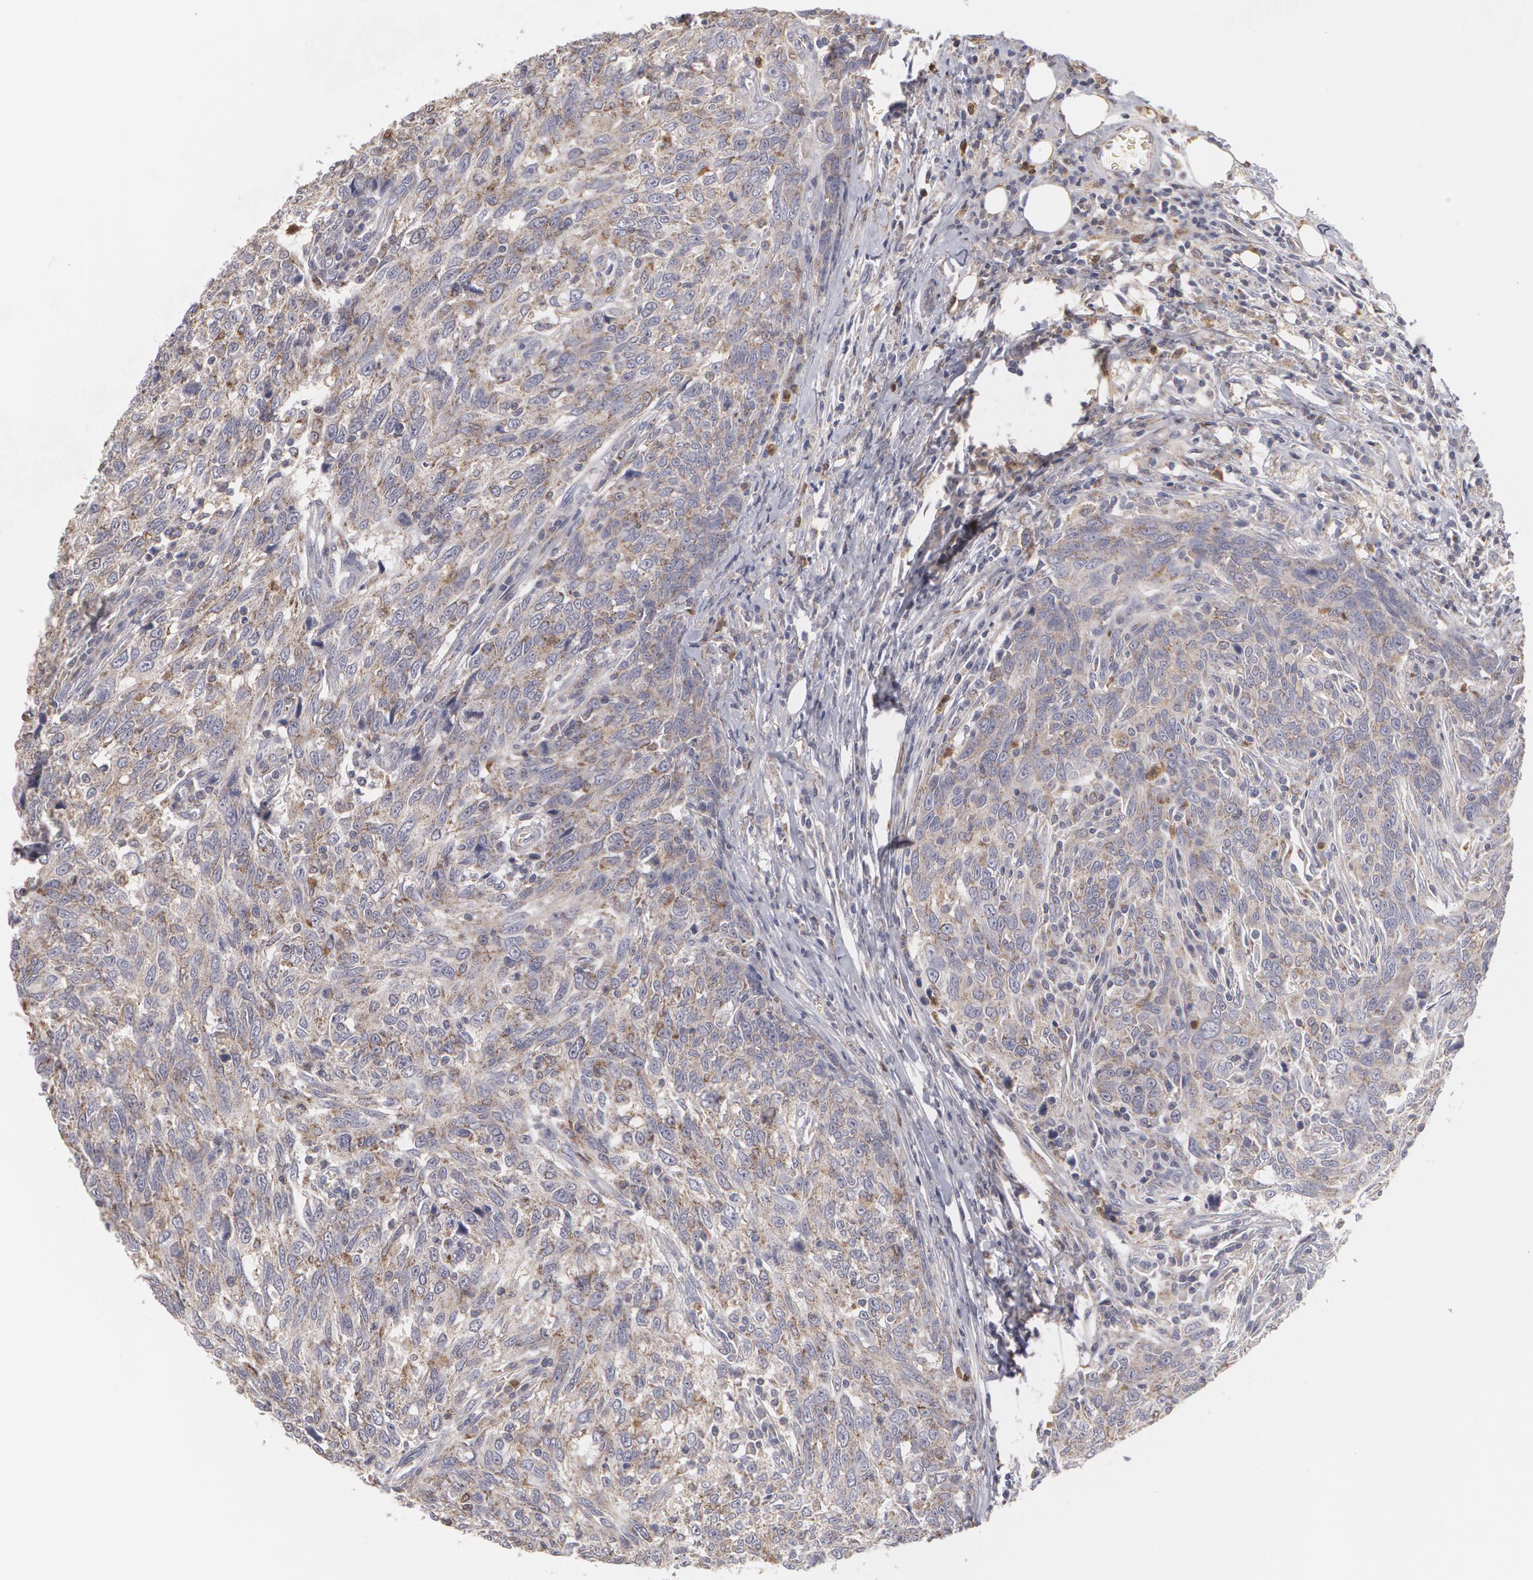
{"staining": {"intensity": "weak", "quantity": ">75%", "location": "cytoplasmic/membranous"}, "tissue": "breast cancer", "cell_type": "Tumor cells", "image_type": "cancer", "snomed": [{"axis": "morphology", "description": "Duct carcinoma"}, {"axis": "topography", "description": "Breast"}], "caption": "There is low levels of weak cytoplasmic/membranous staining in tumor cells of breast cancer, as demonstrated by immunohistochemical staining (brown color).", "gene": "CAT", "patient": {"sex": "female", "age": 50}}